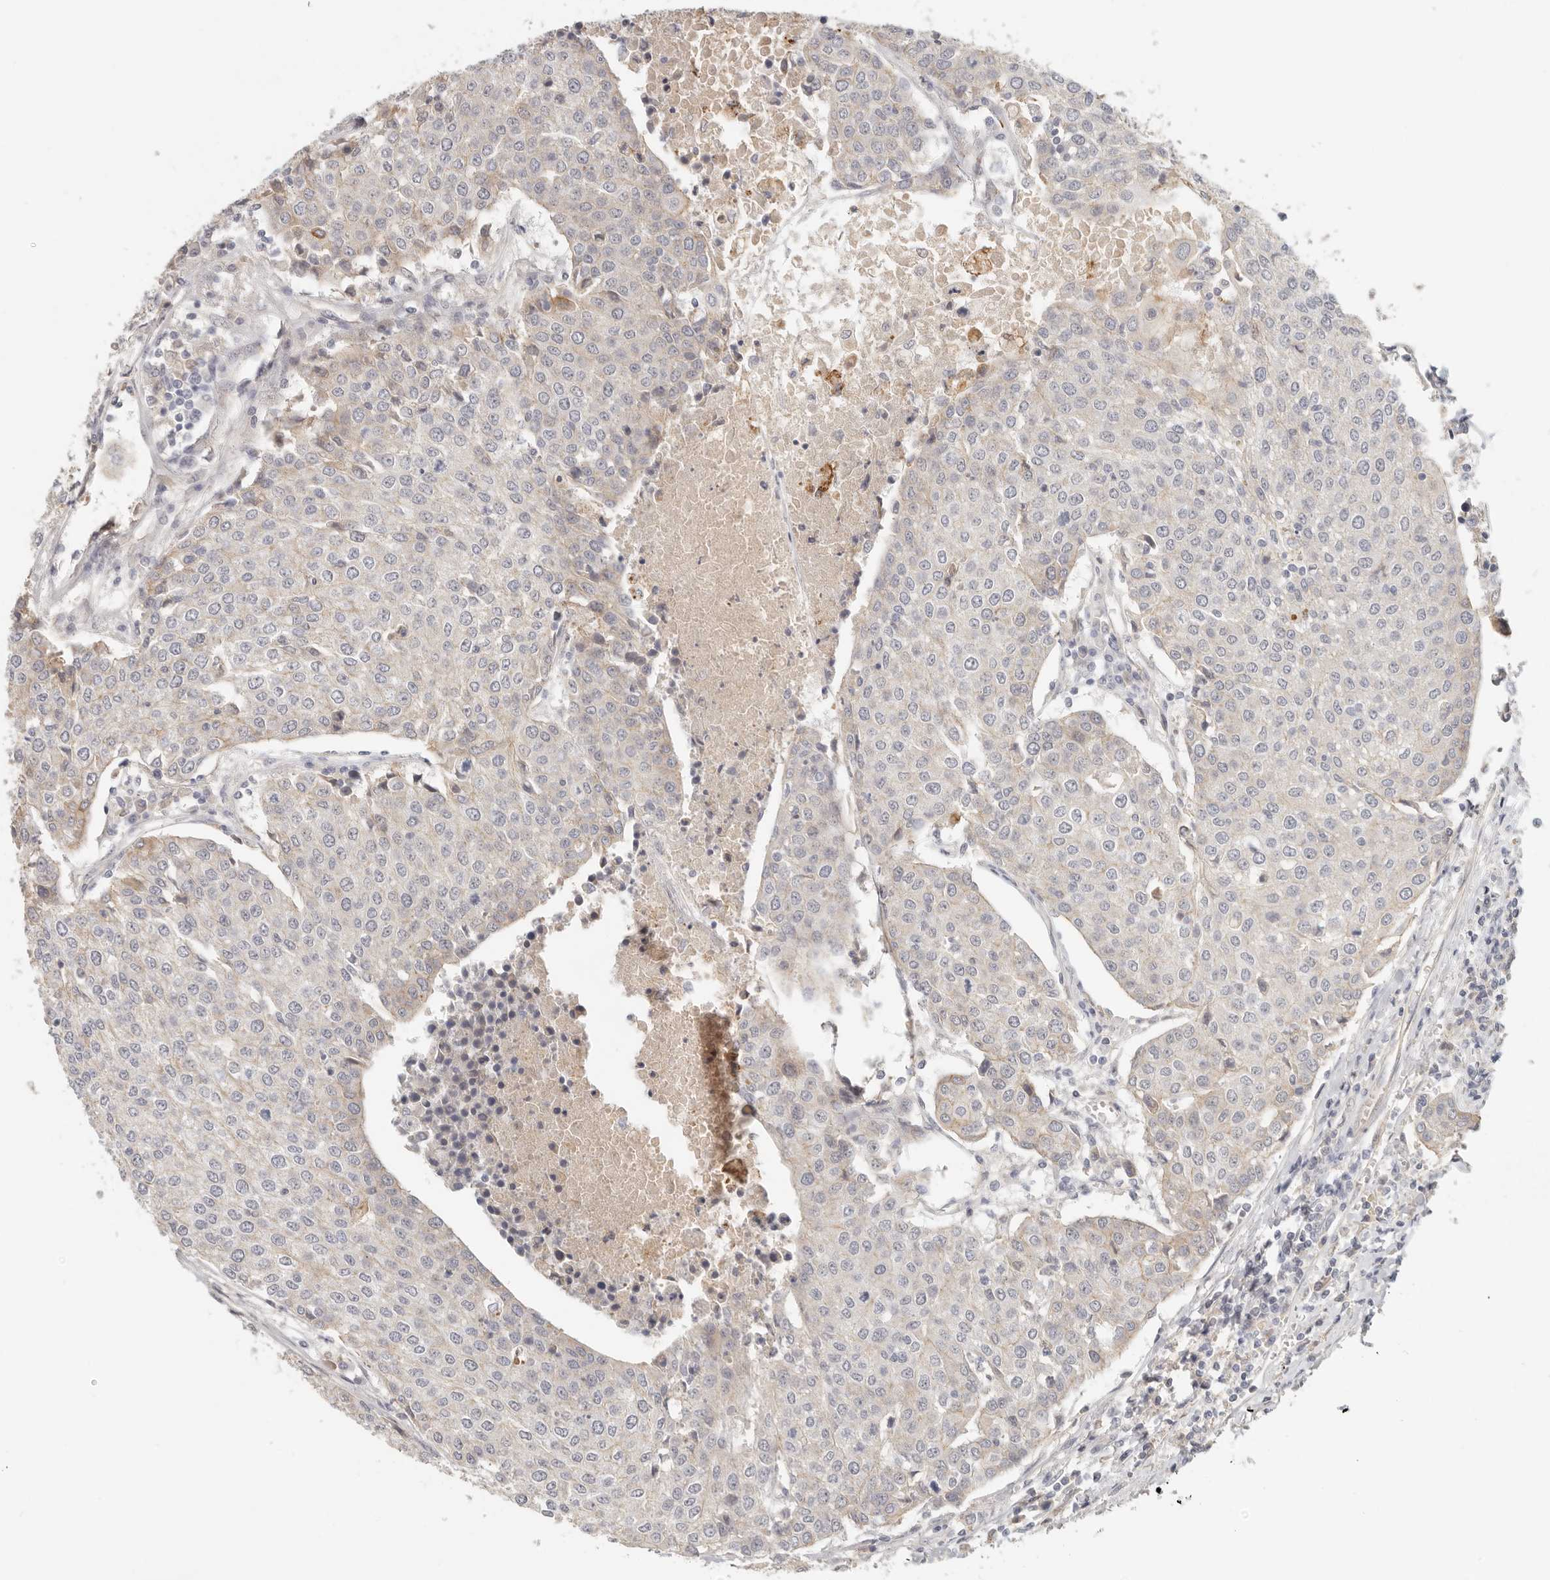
{"staining": {"intensity": "weak", "quantity": "25%-75%", "location": "cytoplasmic/membranous"}, "tissue": "urothelial cancer", "cell_type": "Tumor cells", "image_type": "cancer", "snomed": [{"axis": "morphology", "description": "Urothelial carcinoma, High grade"}, {"axis": "topography", "description": "Urinary bladder"}], "caption": "Tumor cells reveal low levels of weak cytoplasmic/membranous positivity in about 25%-75% of cells in urothelial cancer.", "gene": "ANXA9", "patient": {"sex": "female", "age": 85}}